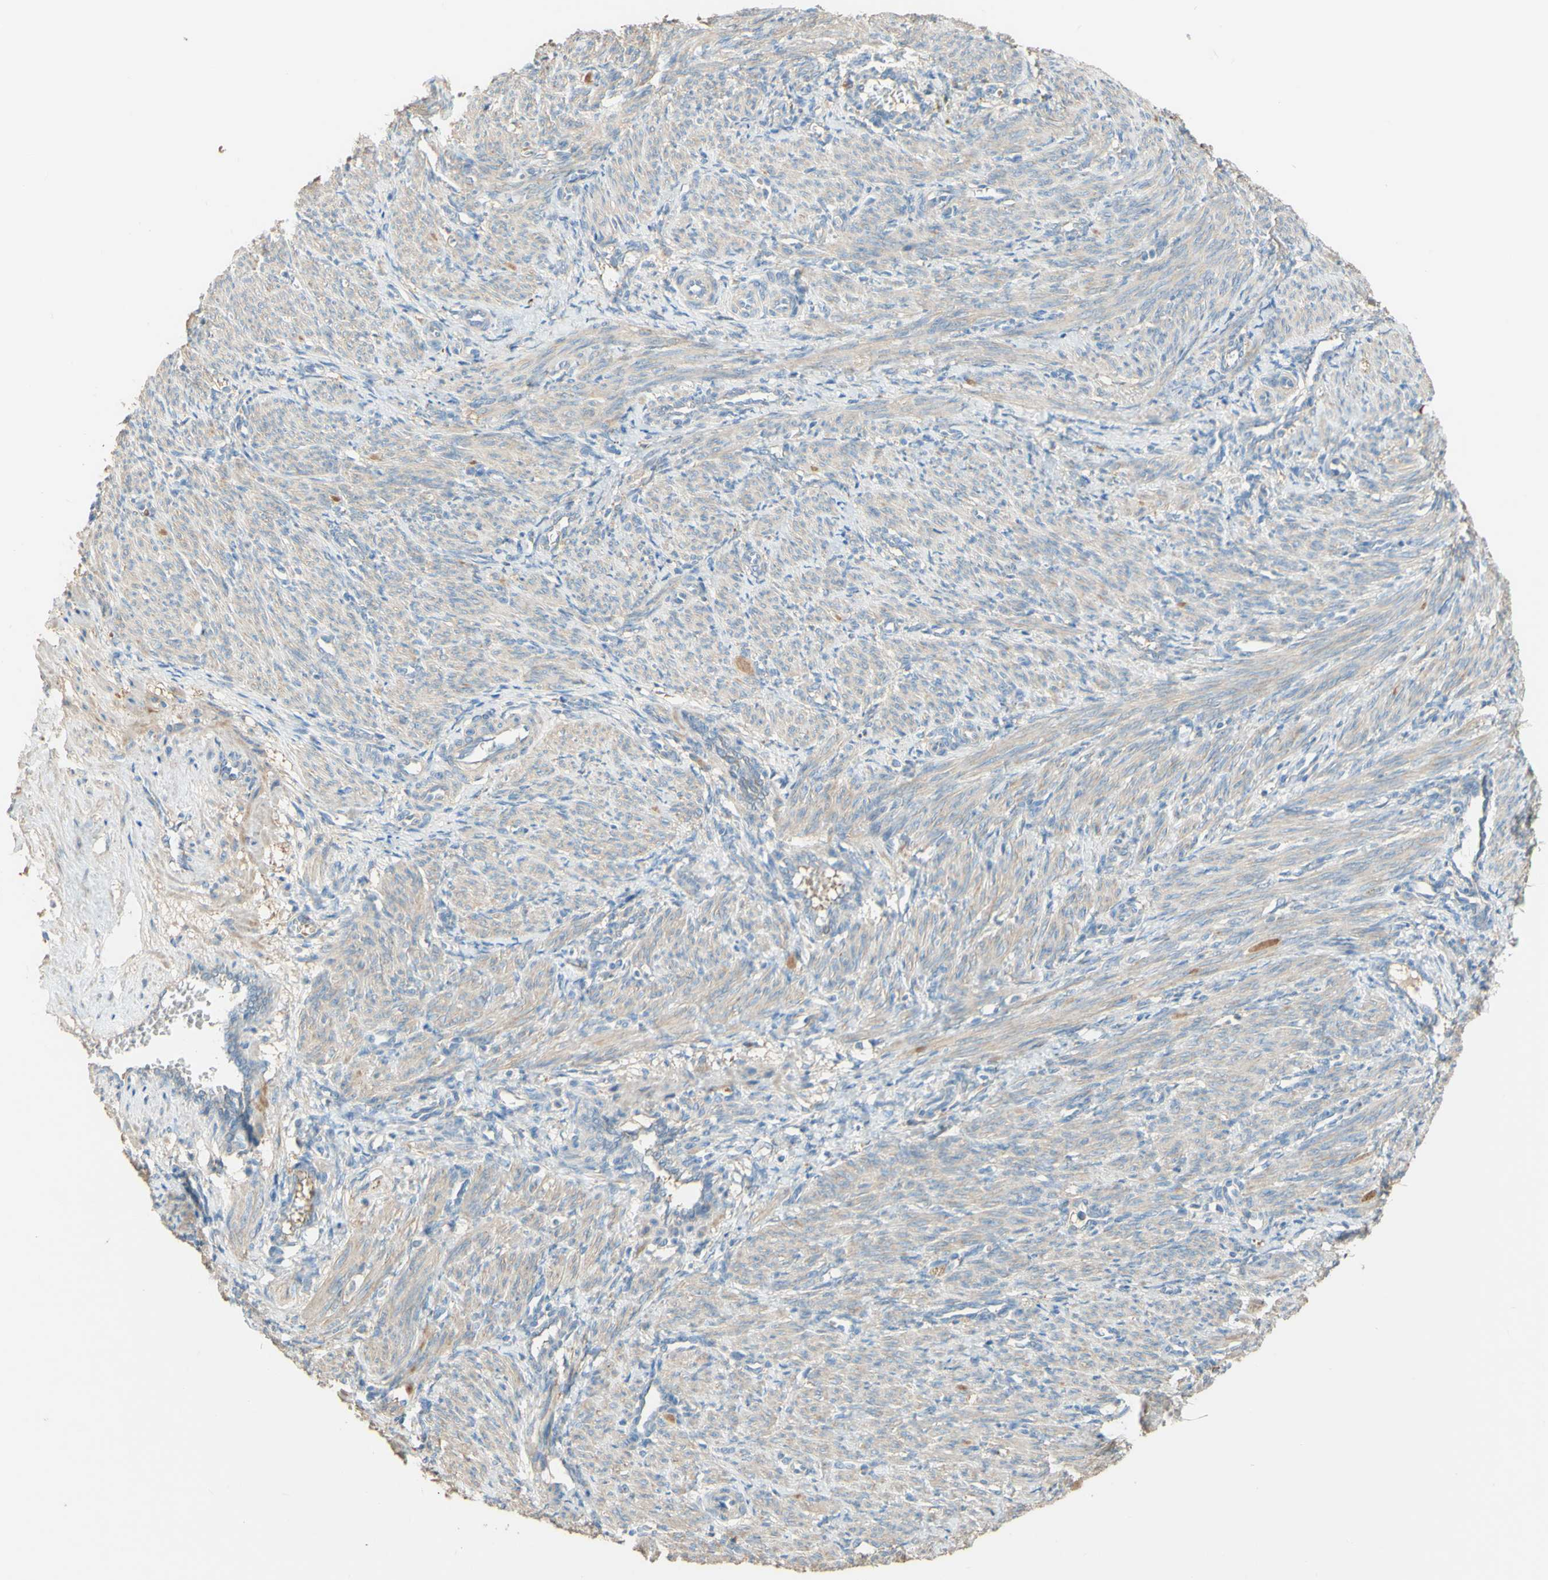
{"staining": {"intensity": "moderate", "quantity": ">75%", "location": "cytoplasmic/membranous"}, "tissue": "smooth muscle", "cell_type": "Smooth muscle cells", "image_type": "normal", "snomed": [{"axis": "morphology", "description": "Normal tissue, NOS"}, {"axis": "topography", "description": "Endometrium"}], "caption": "DAB immunohistochemical staining of unremarkable human smooth muscle displays moderate cytoplasmic/membranous protein positivity in approximately >75% of smooth muscle cells.", "gene": "DKK3", "patient": {"sex": "female", "age": 33}}